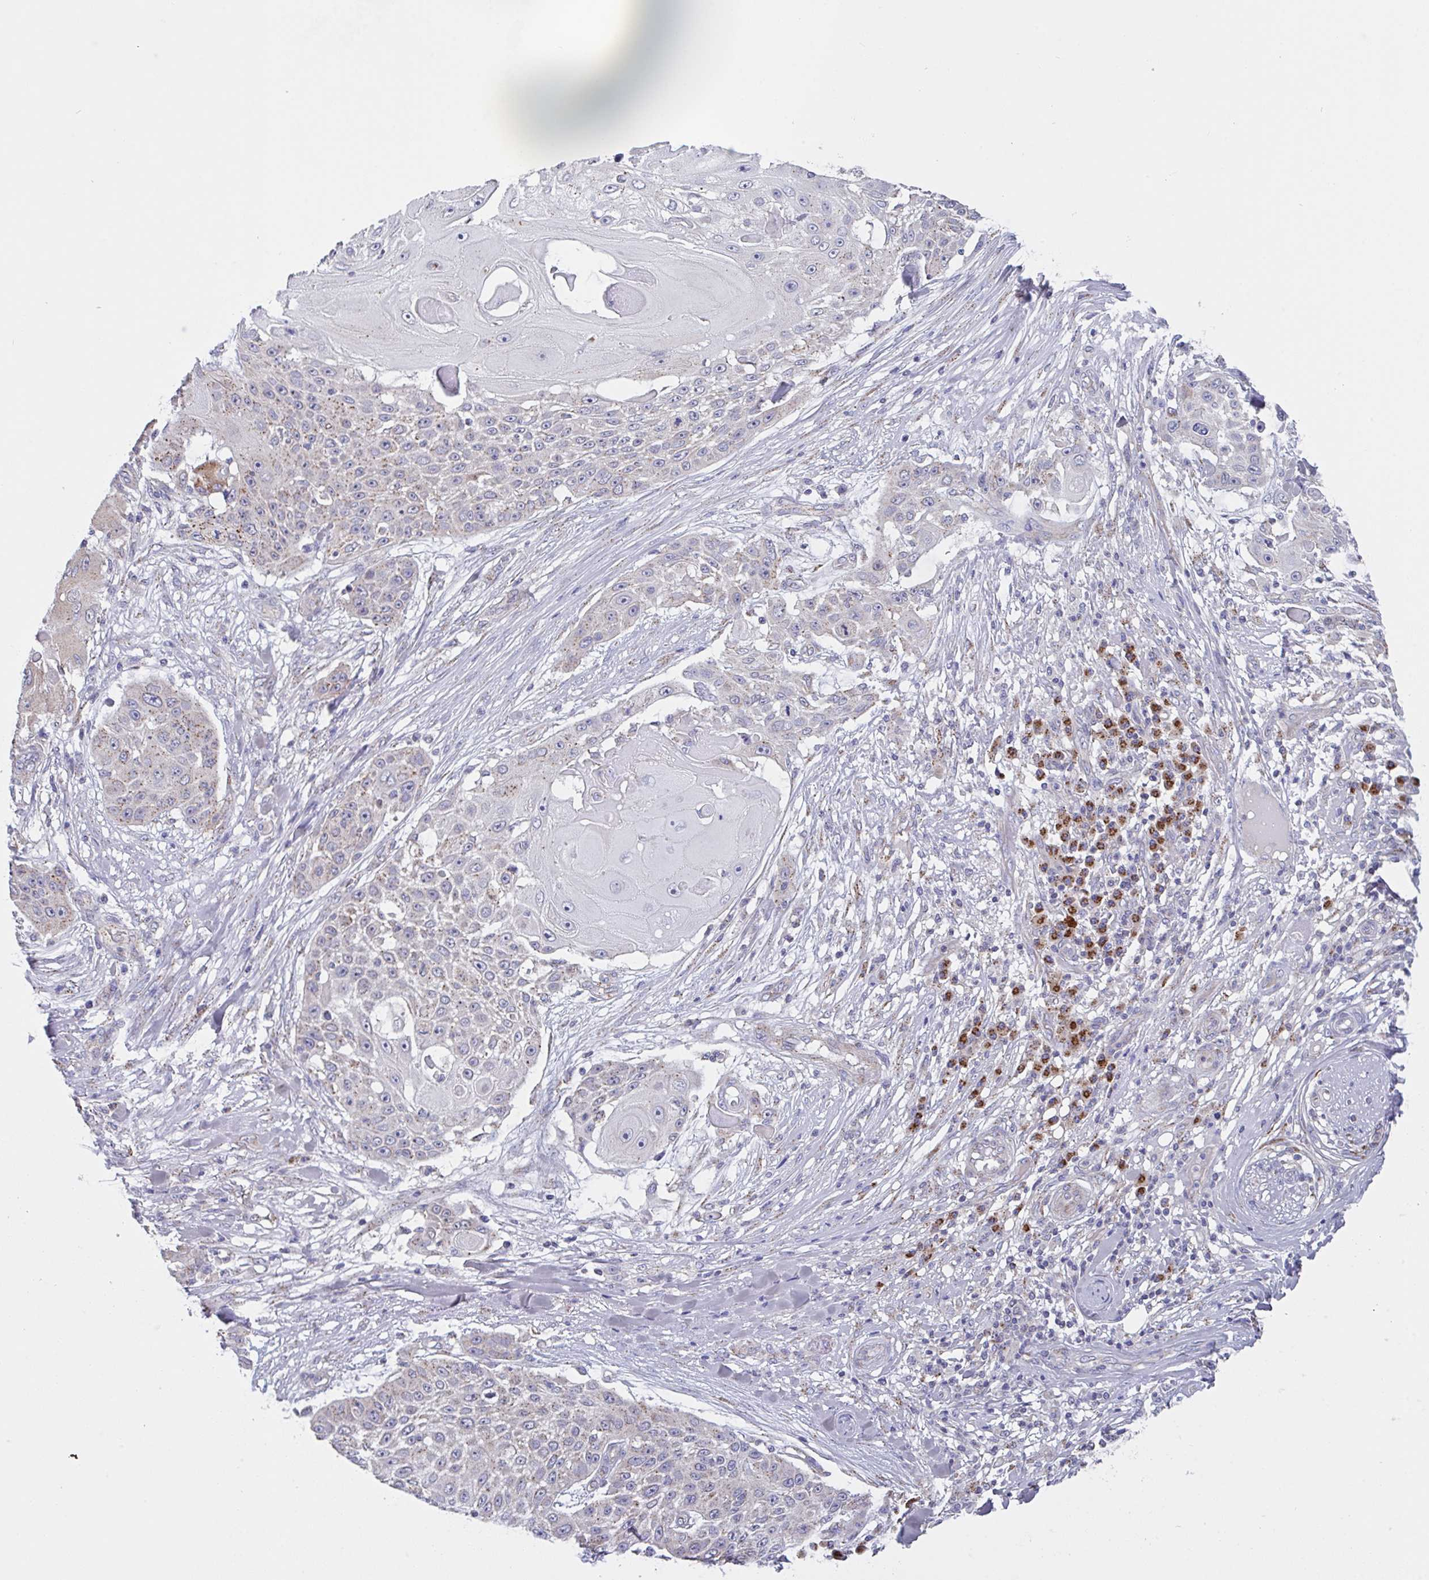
{"staining": {"intensity": "weak", "quantity": "25%-75%", "location": "cytoplasmic/membranous"}, "tissue": "skin cancer", "cell_type": "Tumor cells", "image_type": "cancer", "snomed": [{"axis": "morphology", "description": "Squamous cell carcinoma, NOS"}, {"axis": "topography", "description": "Skin"}], "caption": "This image shows immunohistochemistry staining of human skin cancer, with low weak cytoplasmic/membranous positivity in approximately 25%-75% of tumor cells.", "gene": "PROSER3", "patient": {"sex": "female", "age": 86}}